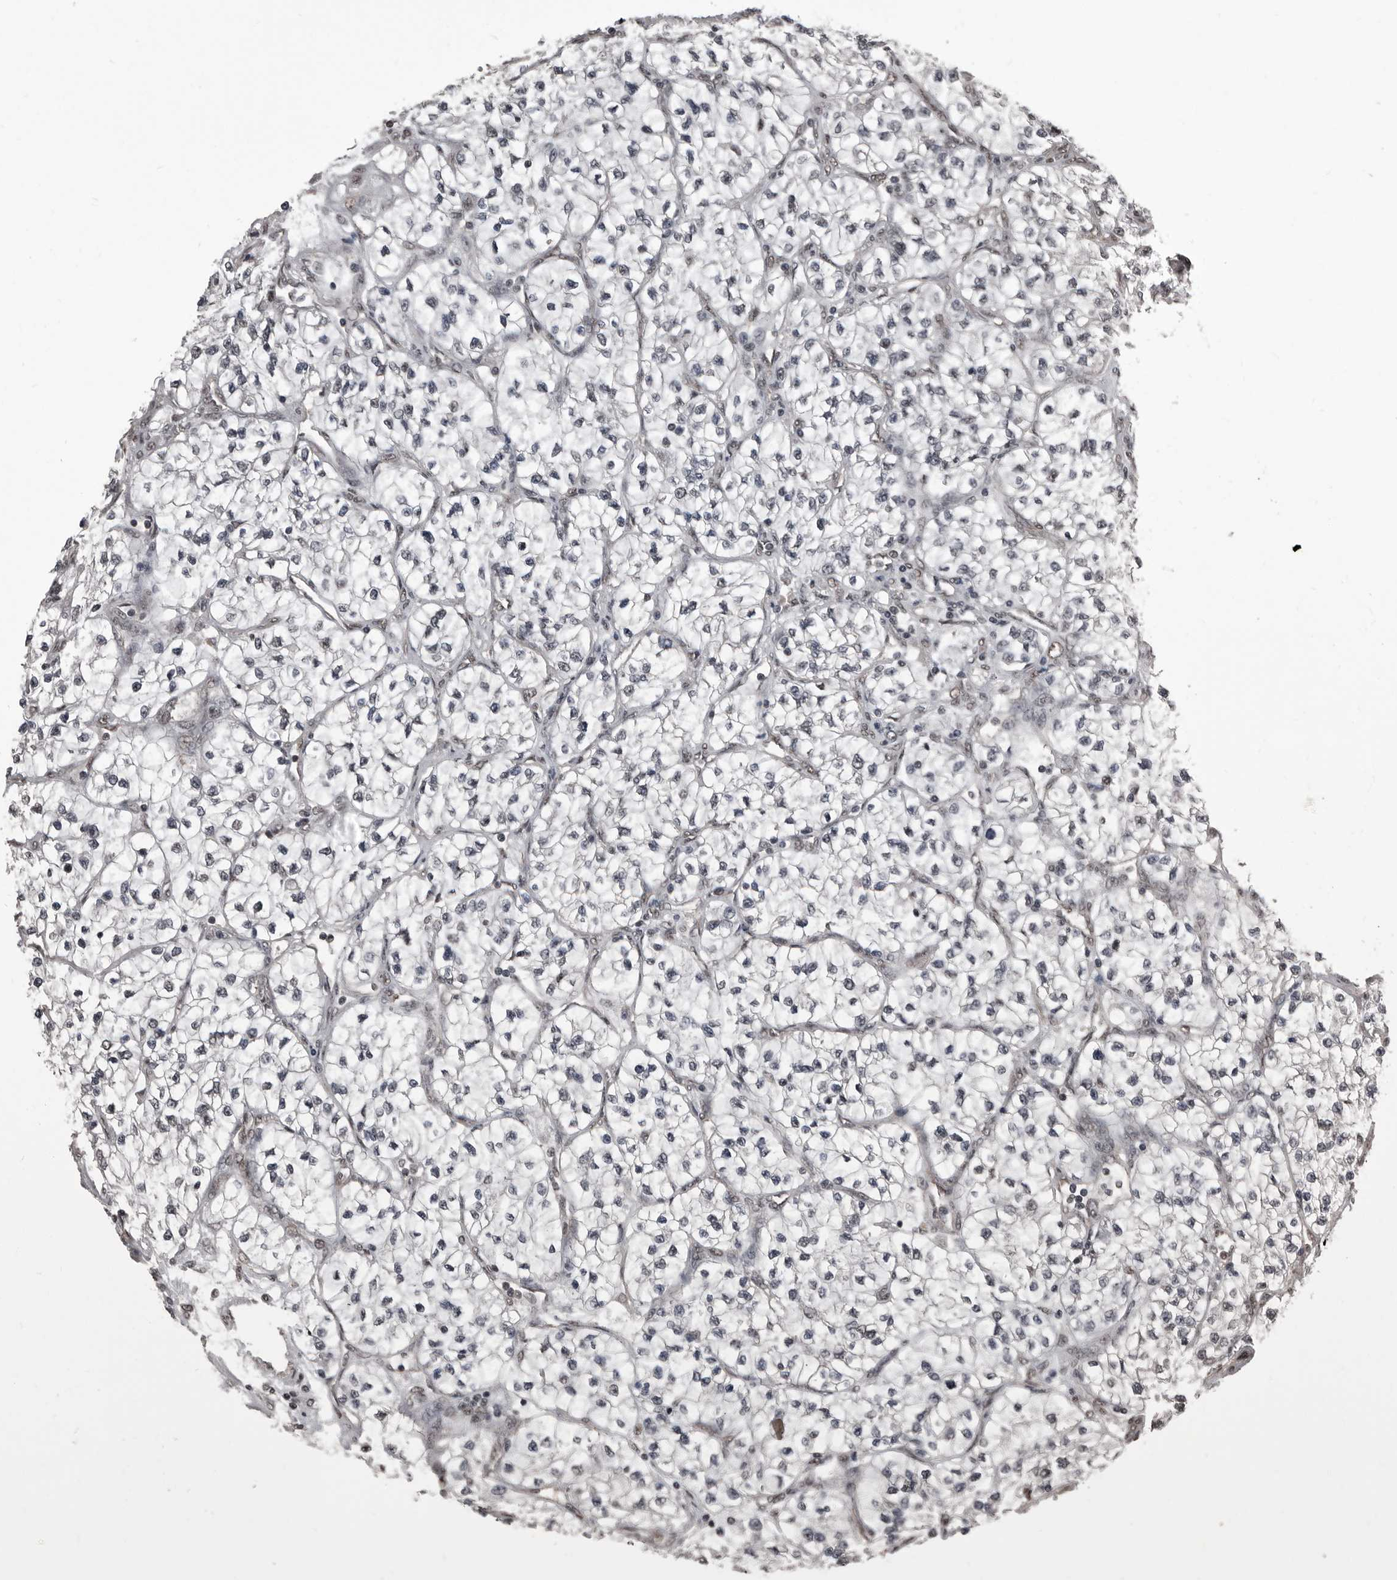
{"staining": {"intensity": "moderate", "quantity": "<25%", "location": "nuclear"}, "tissue": "renal cancer", "cell_type": "Tumor cells", "image_type": "cancer", "snomed": [{"axis": "morphology", "description": "Adenocarcinoma, NOS"}, {"axis": "topography", "description": "Kidney"}], "caption": "Immunohistochemical staining of human renal cancer (adenocarcinoma) reveals moderate nuclear protein staining in about <25% of tumor cells.", "gene": "CHD1L", "patient": {"sex": "female", "age": 57}}